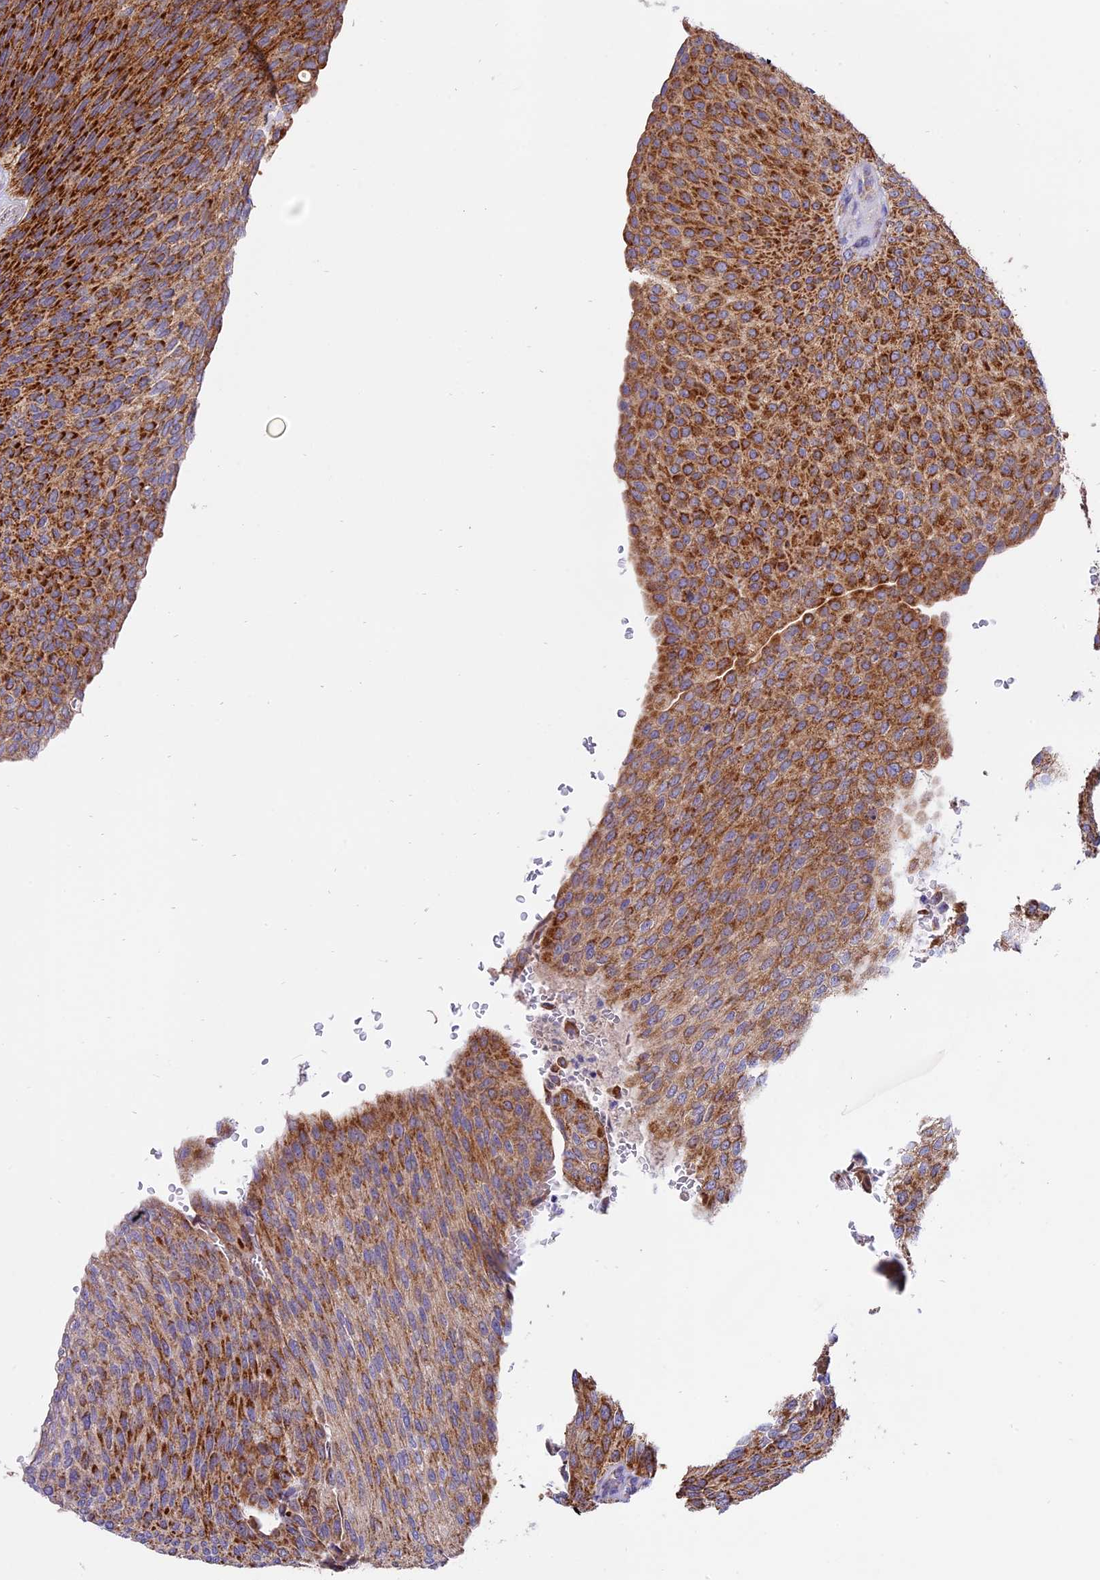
{"staining": {"intensity": "strong", "quantity": "25%-75%", "location": "cytoplasmic/membranous"}, "tissue": "urothelial cancer", "cell_type": "Tumor cells", "image_type": "cancer", "snomed": [{"axis": "morphology", "description": "Urothelial carcinoma, High grade"}, {"axis": "topography", "description": "Urinary bladder"}], "caption": "A high amount of strong cytoplasmic/membranous expression is identified in approximately 25%-75% of tumor cells in urothelial carcinoma (high-grade) tissue.", "gene": "MRPS34", "patient": {"sex": "female", "age": 79}}